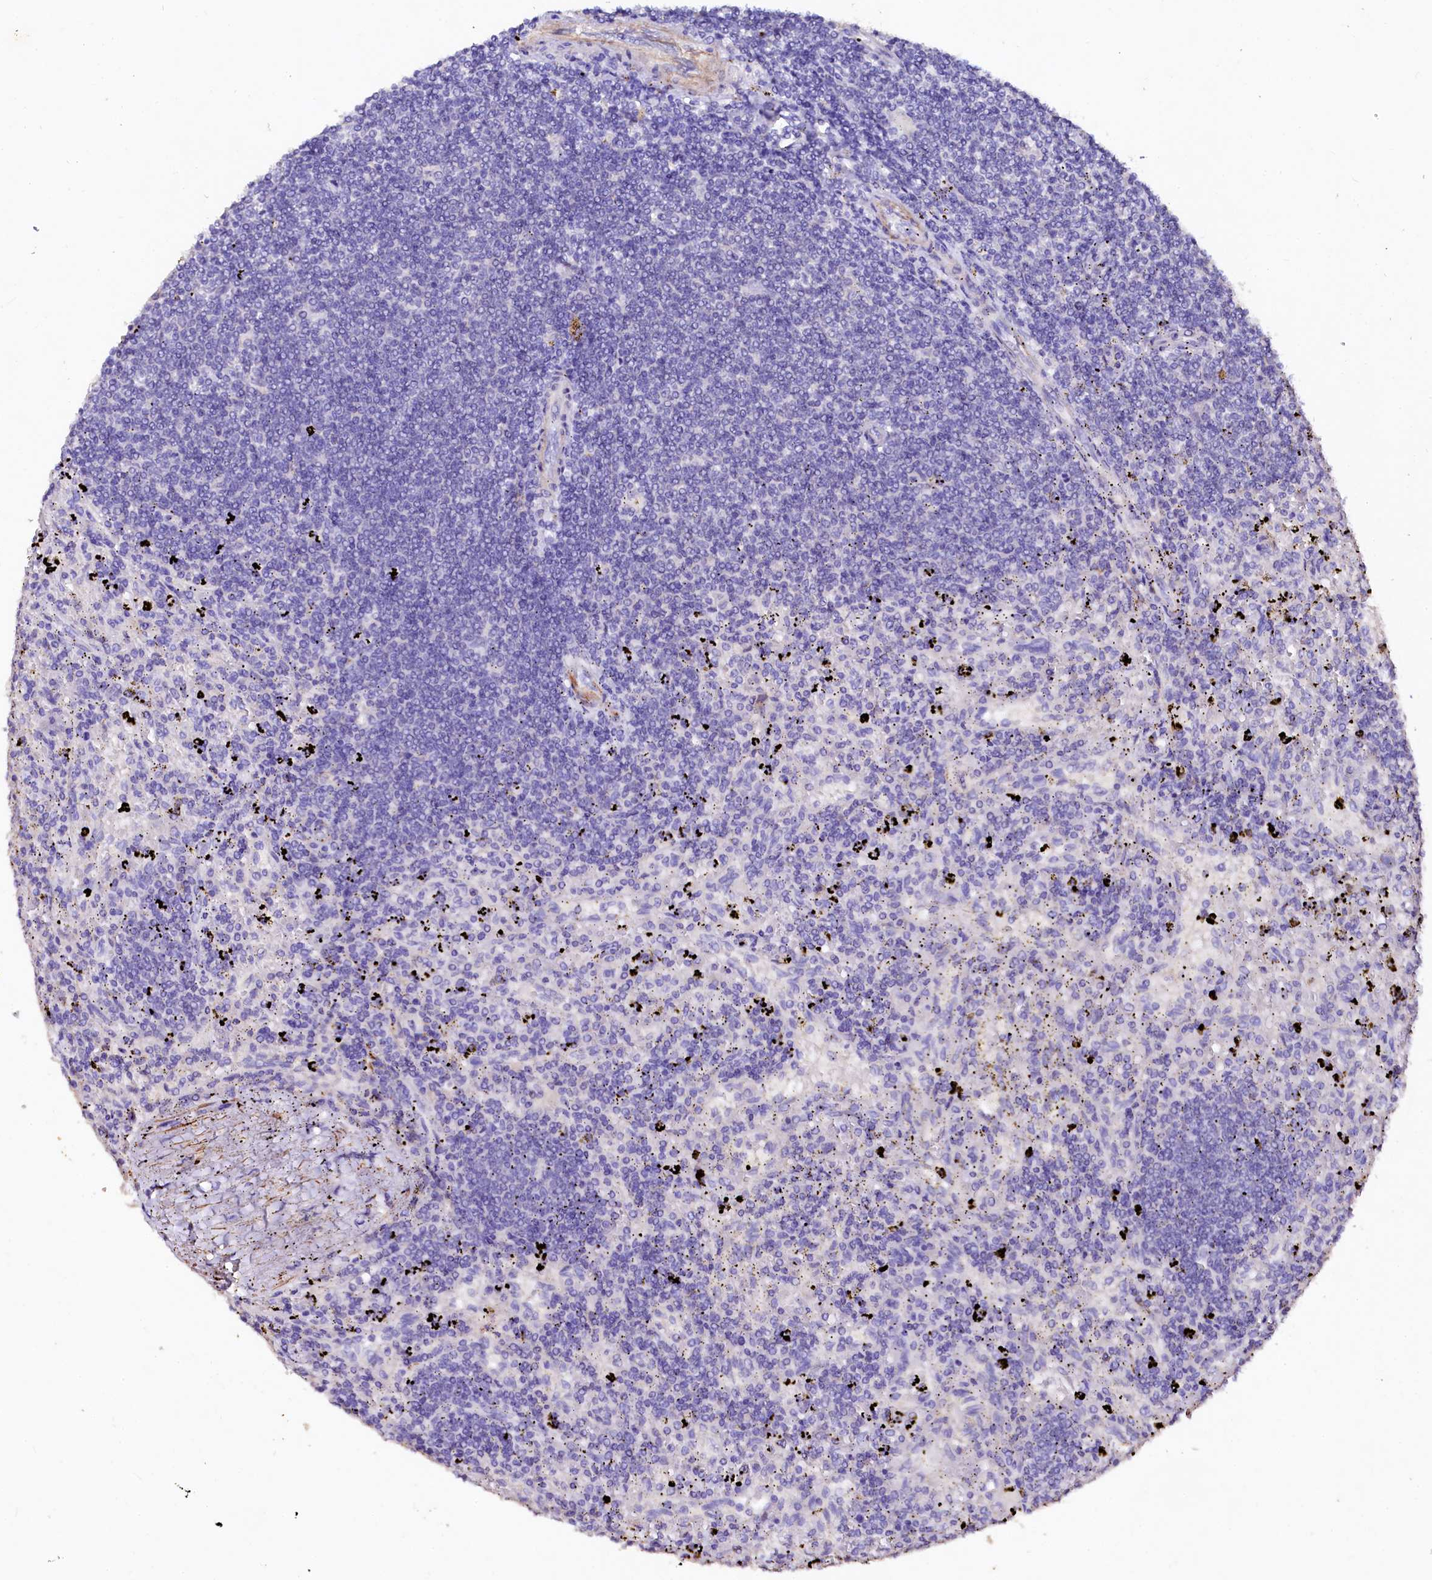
{"staining": {"intensity": "negative", "quantity": "none", "location": "none"}, "tissue": "lymphoma", "cell_type": "Tumor cells", "image_type": "cancer", "snomed": [{"axis": "morphology", "description": "Malignant lymphoma, non-Hodgkin's type, Low grade"}, {"axis": "topography", "description": "Spleen"}], "caption": "Protein analysis of lymphoma demonstrates no significant expression in tumor cells.", "gene": "VPS36", "patient": {"sex": "male", "age": 76}}